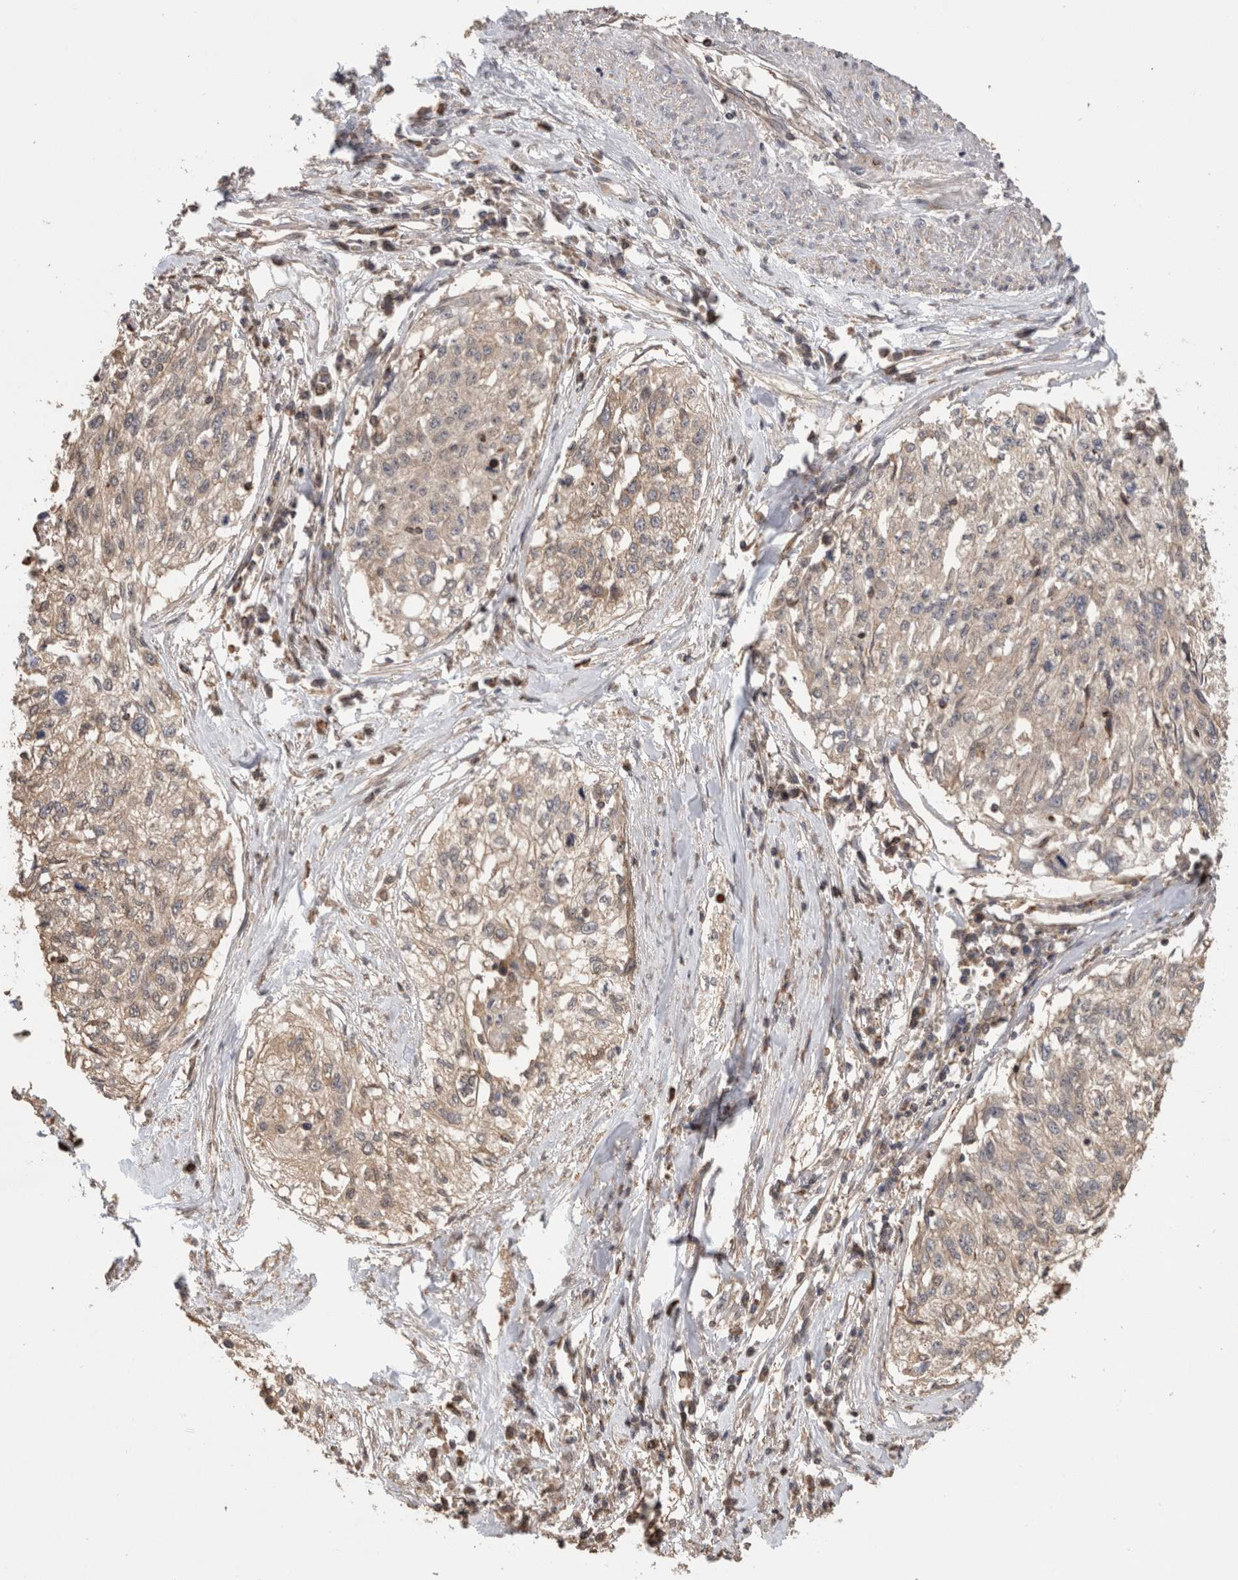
{"staining": {"intensity": "weak", "quantity": ">75%", "location": "cytoplasmic/membranous"}, "tissue": "cervical cancer", "cell_type": "Tumor cells", "image_type": "cancer", "snomed": [{"axis": "morphology", "description": "Squamous cell carcinoma, NOS"}, {"axis": "topography", "description": "Cervix"}], "caption": "There is low levels of weak cytoplasmic/membranous expression in tumor cells of squamous cell carcinoma (cervical), as demonstrated by immunohistochemical staining (brown color).", "gene": "IMMP2L", "patient": {"sex": "female", "age": 57}}